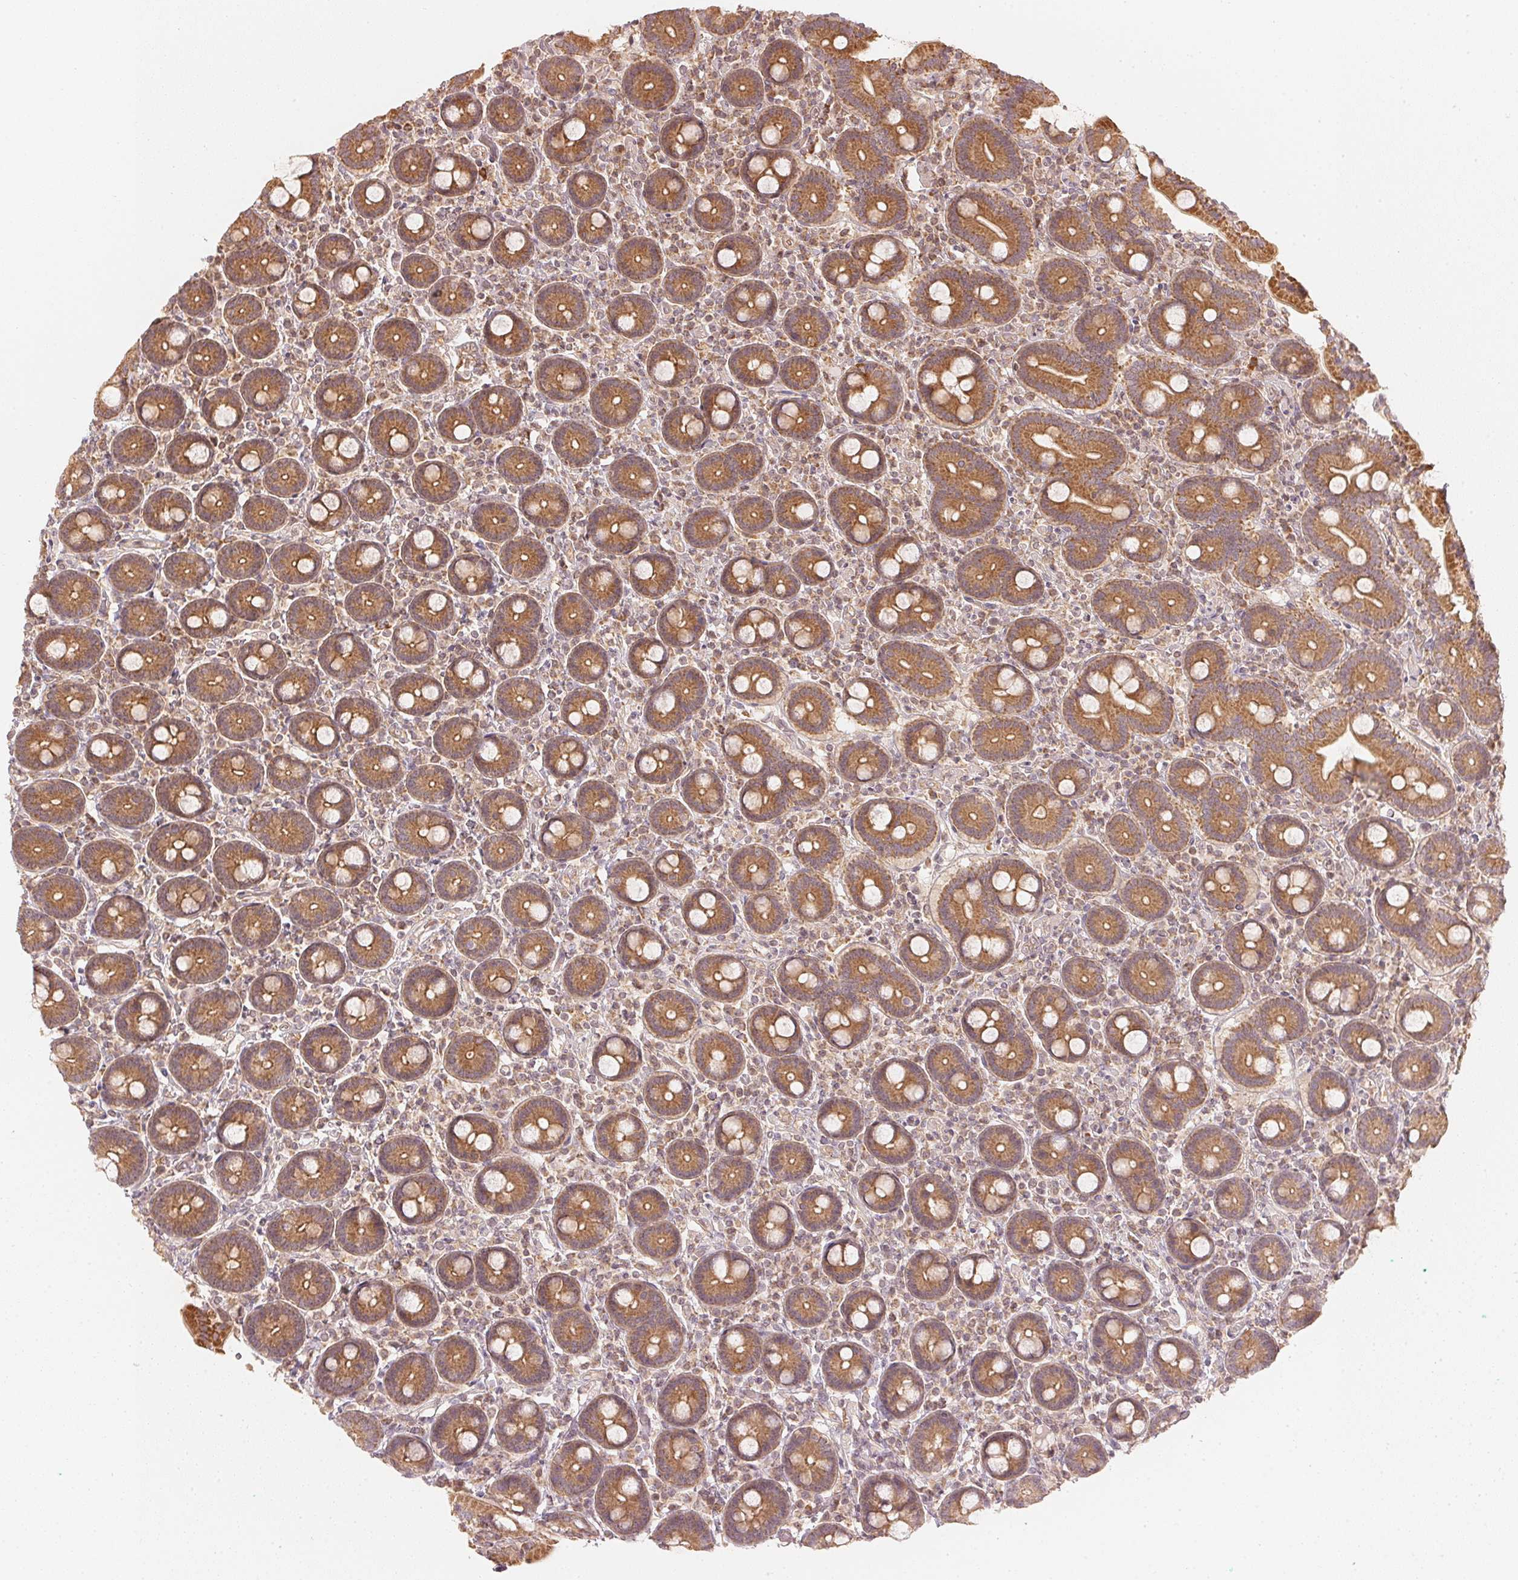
{"staining": {"intensity": "strong", "quantity": ">75%", "location": "cytoplasmic/membranous"}, "tissue": "duodenum", "cell_type": "Glandular cells", "image_type": "normal", "snomed": [{"axis": "morphology", "description": "Normal tissue, NOS"}, {"axis": "topography", "description": "Duodenum"}], "caption": "This image shows immunohistochemistry (IHC) staining of unremarkable duodenum, with high strong cytoplasmic/membranous staining in about >75% of glandular cells.", "gene": "WDR54", "patient": {"sex": "female", "age": 62}}